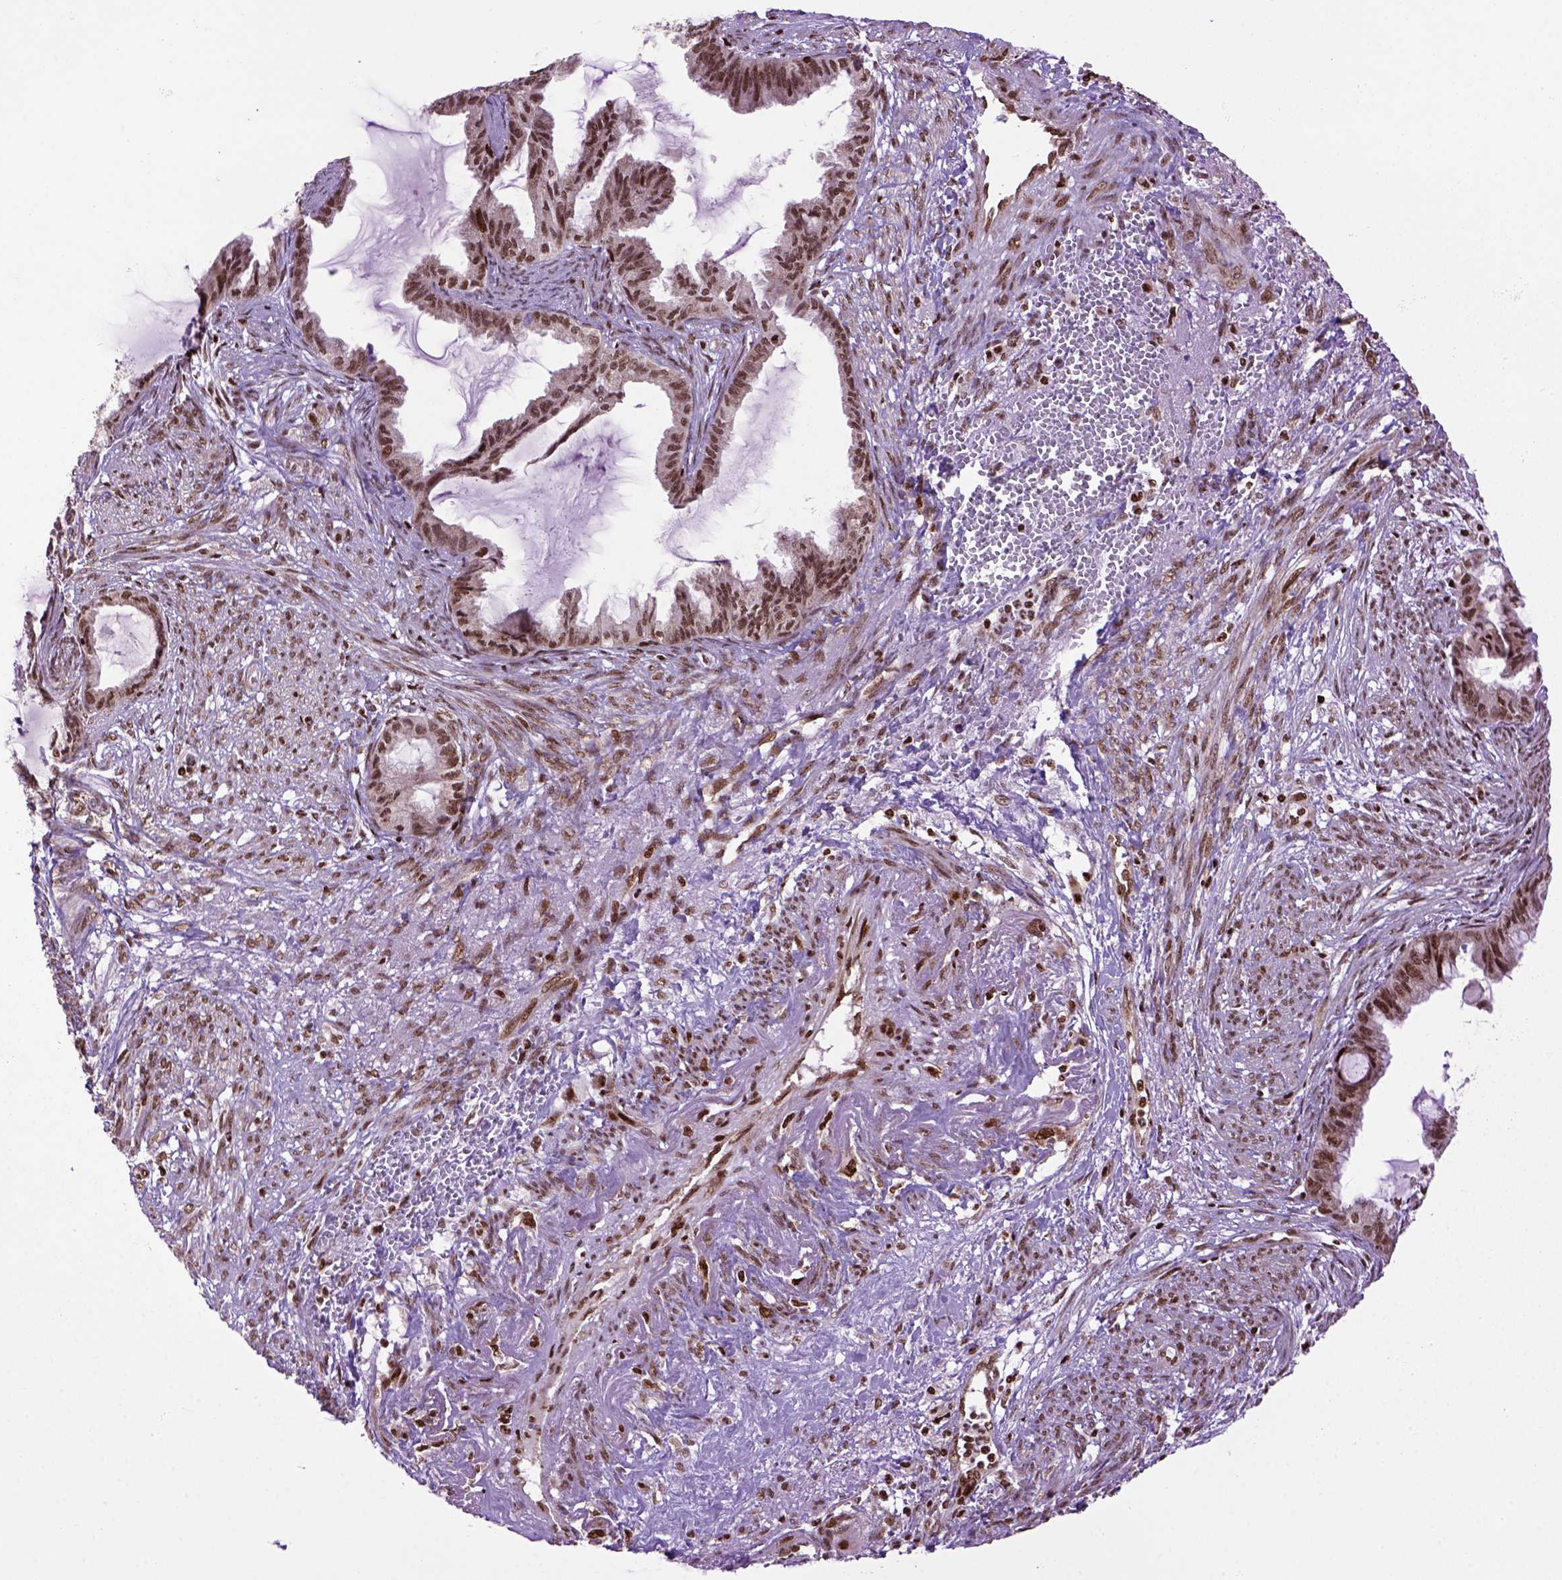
{"staining": {"intensity": "moderate", "quantity": ">75%", "location": "nuclear"}, "tissue": "endometrial cancer", "cell_type": "Tumor cells", "image_type": "cancer", "snomed": [{"axis": "morphology", "description": "Adenocarcinoma, NOS"}, {"axis": "topography", "description": "Endometrium"}], "caption": "This is an image of immunohistochemistry (IHC) staining of endometrial cancer, which shows moderate expression in the nuclear of tumor cells.", "gene": "CELF1", "patient": {"sex": "female", "age": 86}}